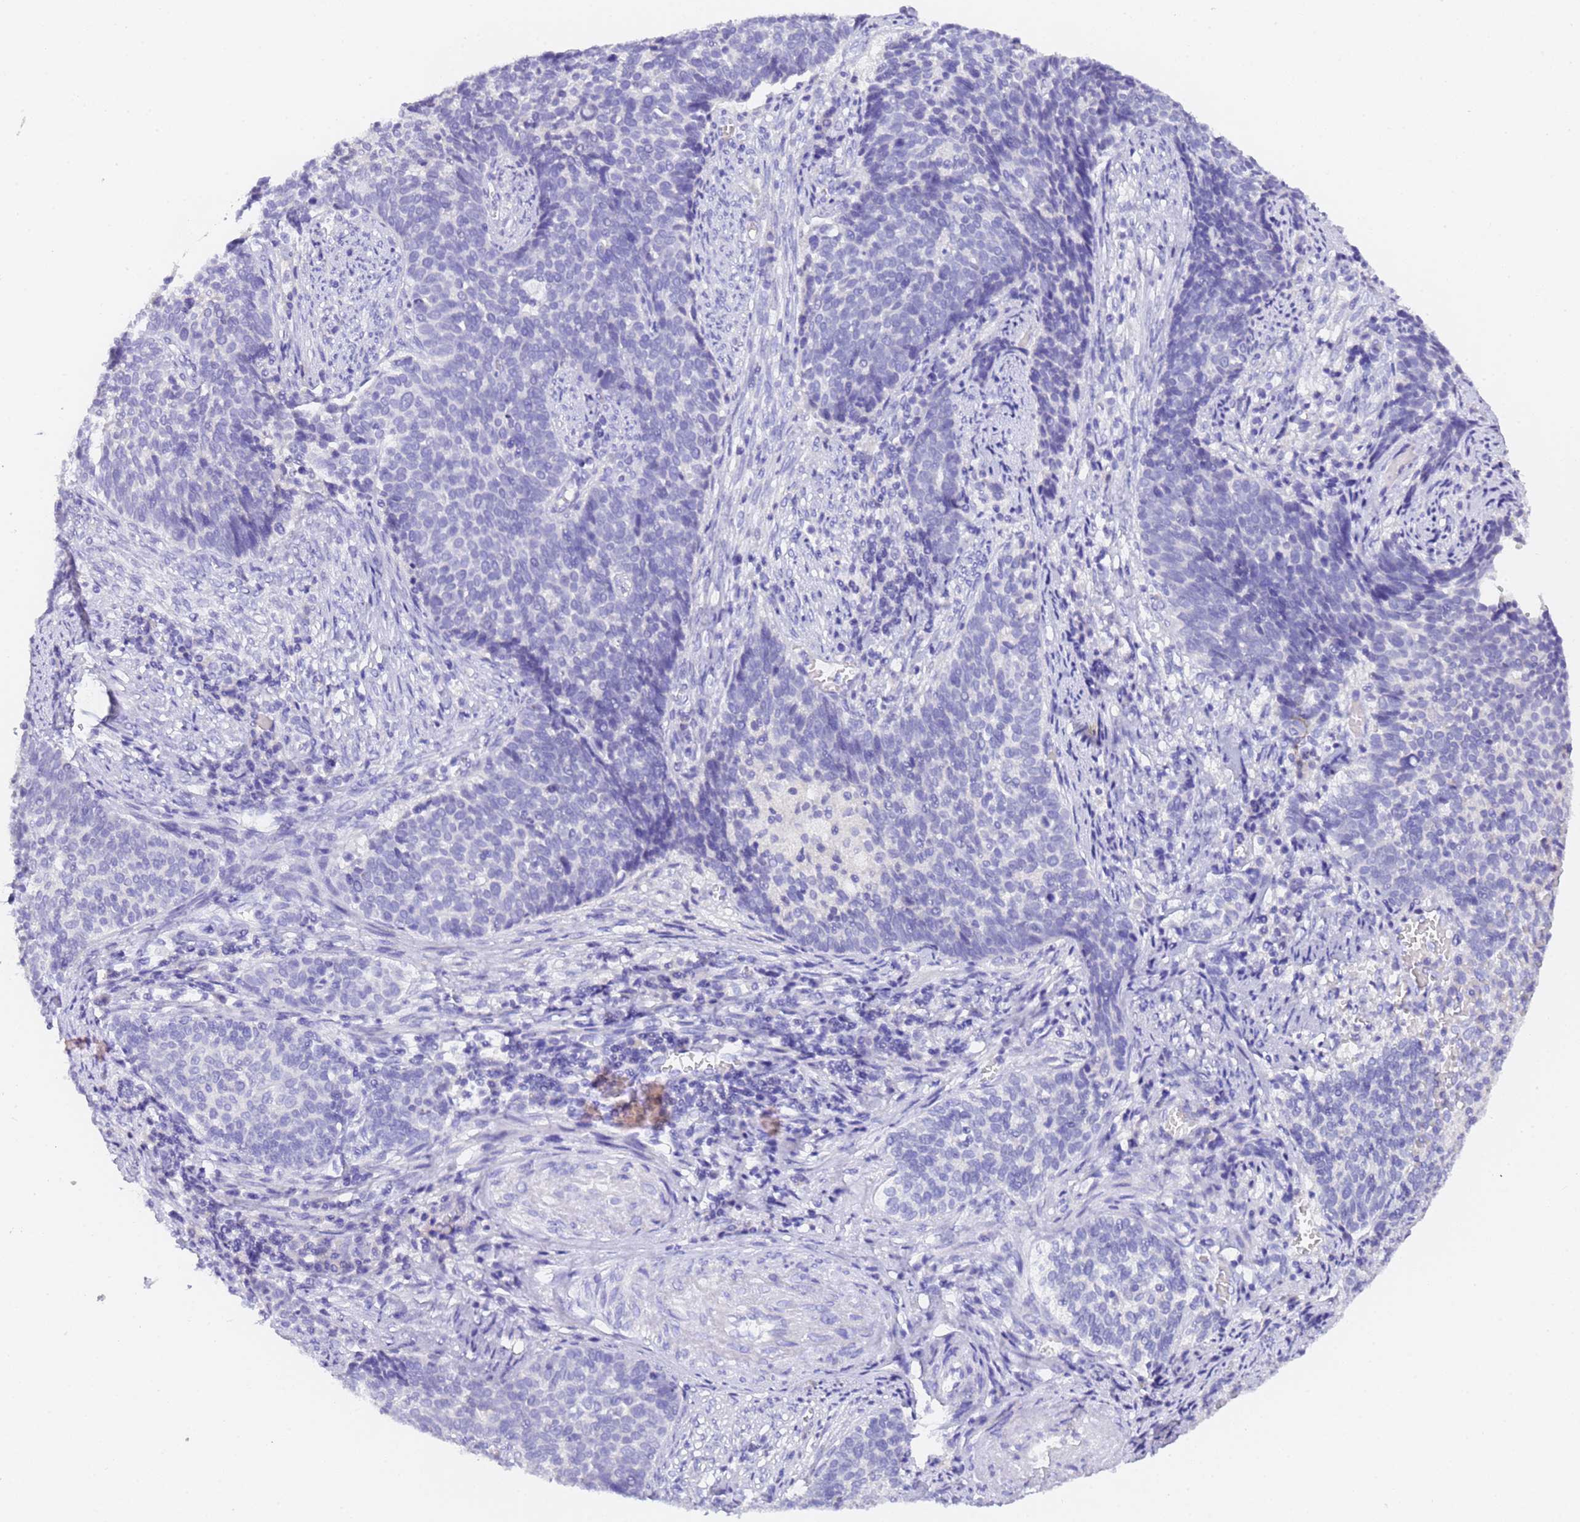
{"staining": {"intensity": "negative", "quantity": "none", "location": "none"}, "tissue": "cervical cancer", "cell_type": "Tumor cells", "image_type": "cancer", "snomed": [{"axis": "morphology", "description": "Squamous cell carcinoma, NOS"}, {"axis": "topography", "description": "Cervix"}], "caption": "DAB immunohistochemical staining of cervical squamous cell carcinoma demonstrates no significant staining in tumor cells.", "gene": "GABRA1", "patient": {"sex": "female", "age": 39}}